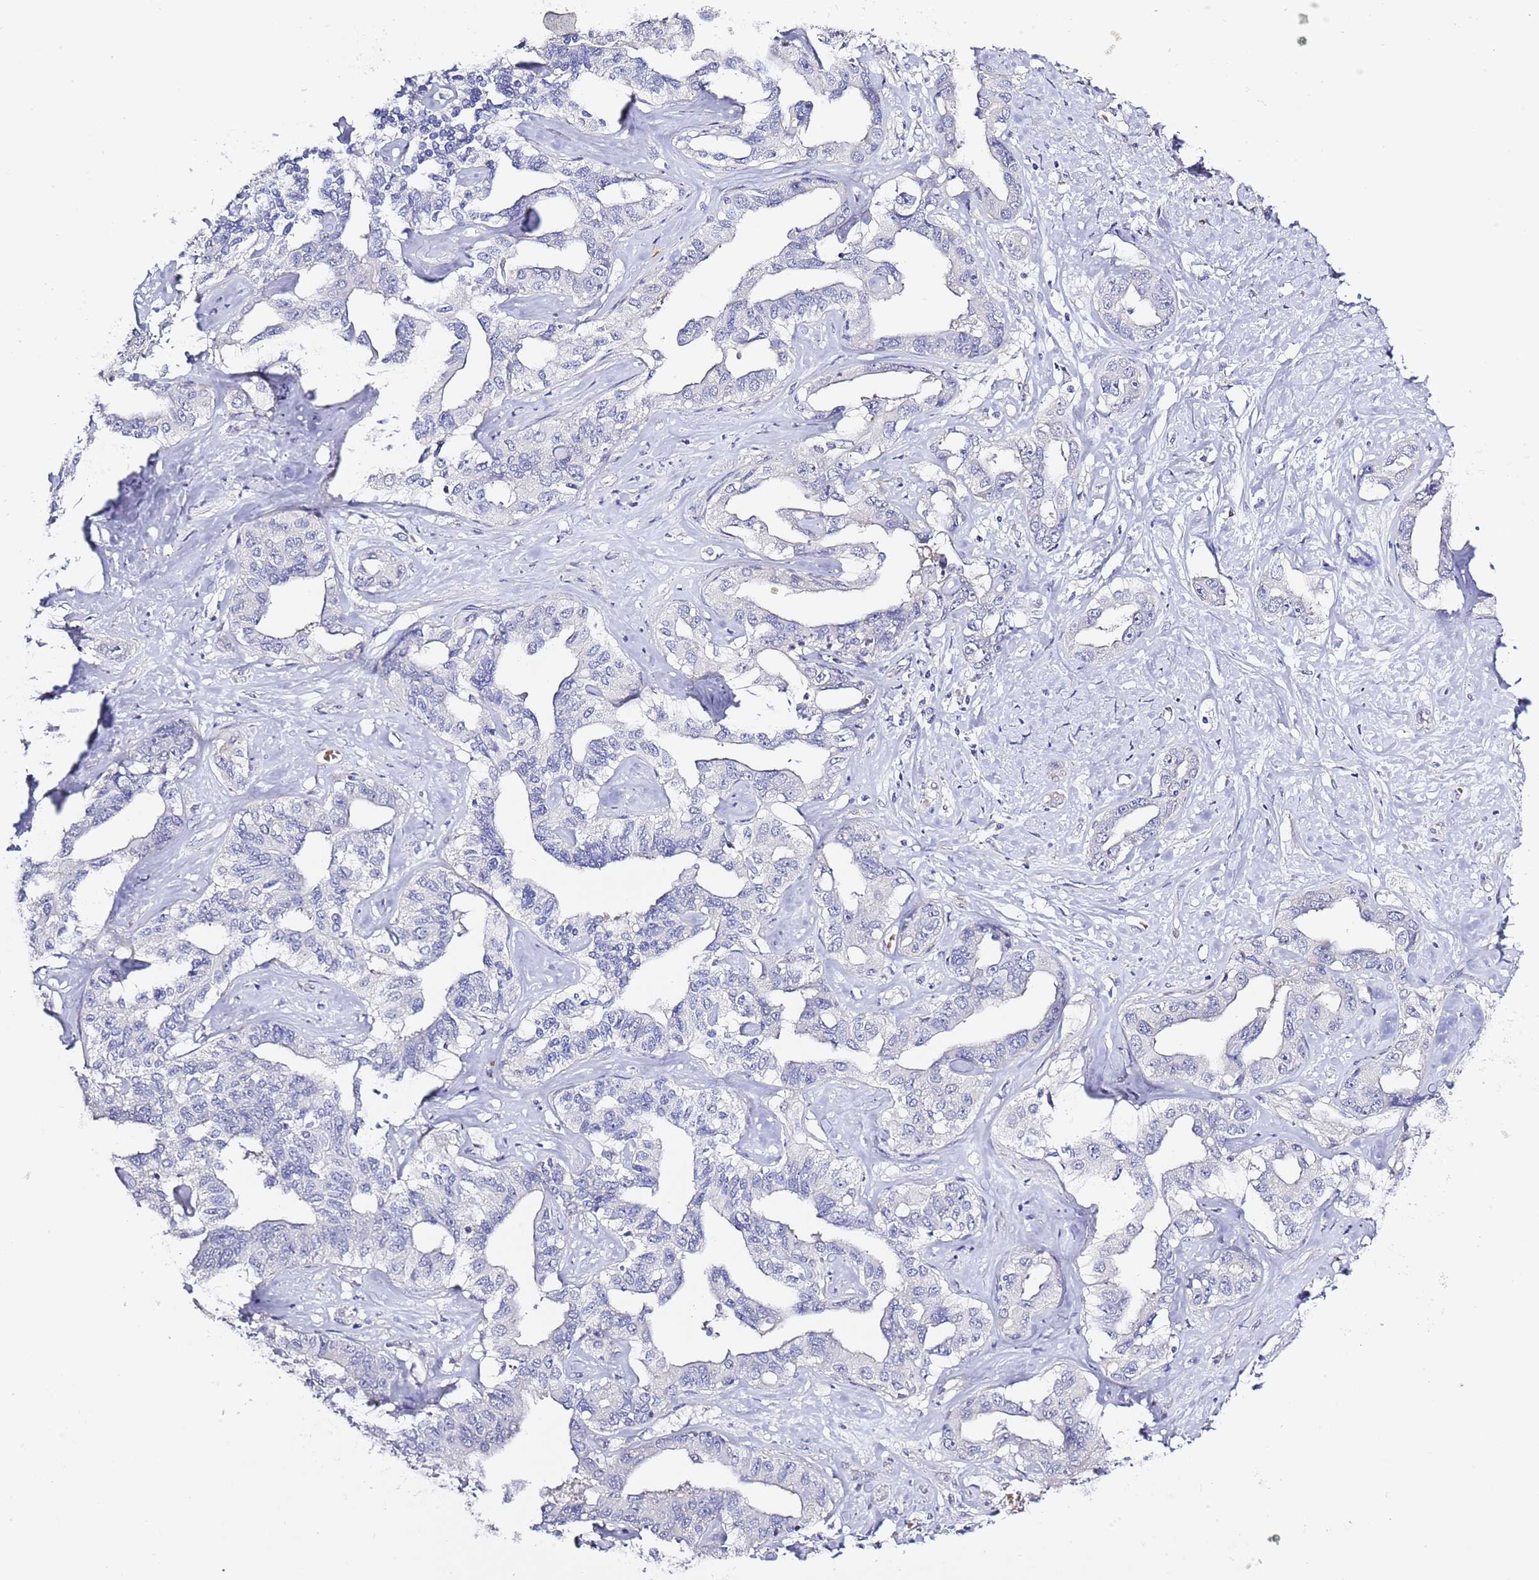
{"staining": {"intensity": "negative", "quantity": "none", "location": "none"}, "tissue": "liver cancer", "cell_type": "Tumor cells", "image_type": "cancer", "snomed": [{"axis": "morphology", "description": "Cholangiocarcinoma"}, {"axis": "topography", "description": "Liver"}], "caption": "A micrograph of human liver cancer (cholangiocarcinoma) is negative for staining in tumor cells. (Immunohistochemistry, brightfield microscopy, high magnification).", "gene": "RFK", "patient": {"sex": "male", "age": 59}}